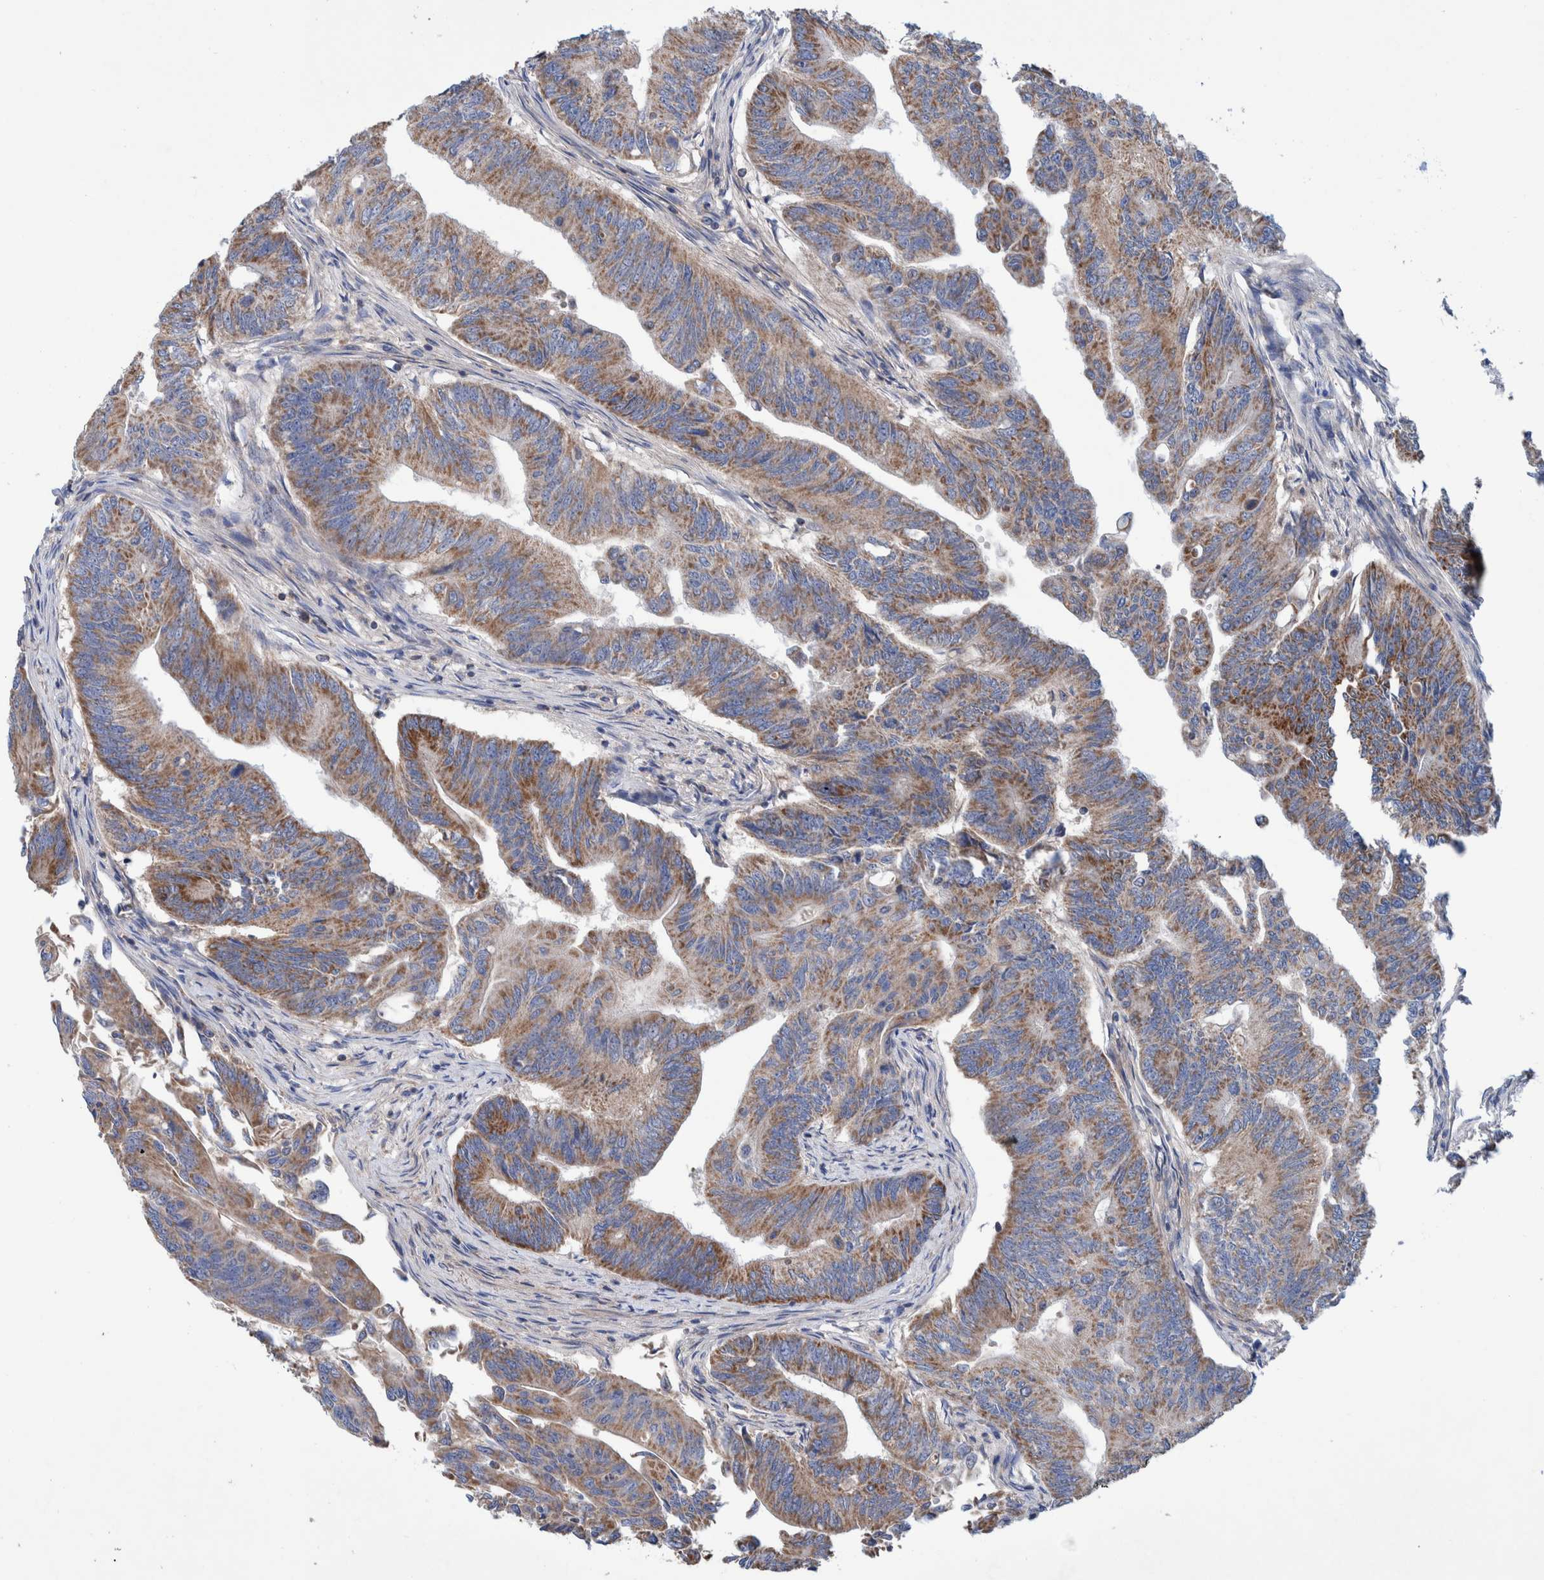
{"staining": {"intensity": "moderate", "quantity": ">75%", "location": "cytoplasmic/membranous"}, "tissue": "colorectal cancer", "cell_type": "Tumor cells", "image_type": "cancer", "snomed": [{"axis": "morphology", "description": "Adenoma, NOS"}, {"axis": "morphology", "description": "Adenocarcinoma, NOS"}, {"axis": "topography", "description": "Colon"}], "caption": "Immunohistochemical staining of adenoma (colorectal) reveals medium levels of moderate cytoplasmic/membranous expression in about >75% of tumor cells. (Stains: DAB in brown, nuclei in blue, Microscopy: brightfield microscopy at high magnification).", "gene": "DECR1", "patient": {"sex": "male", "age": 79}}